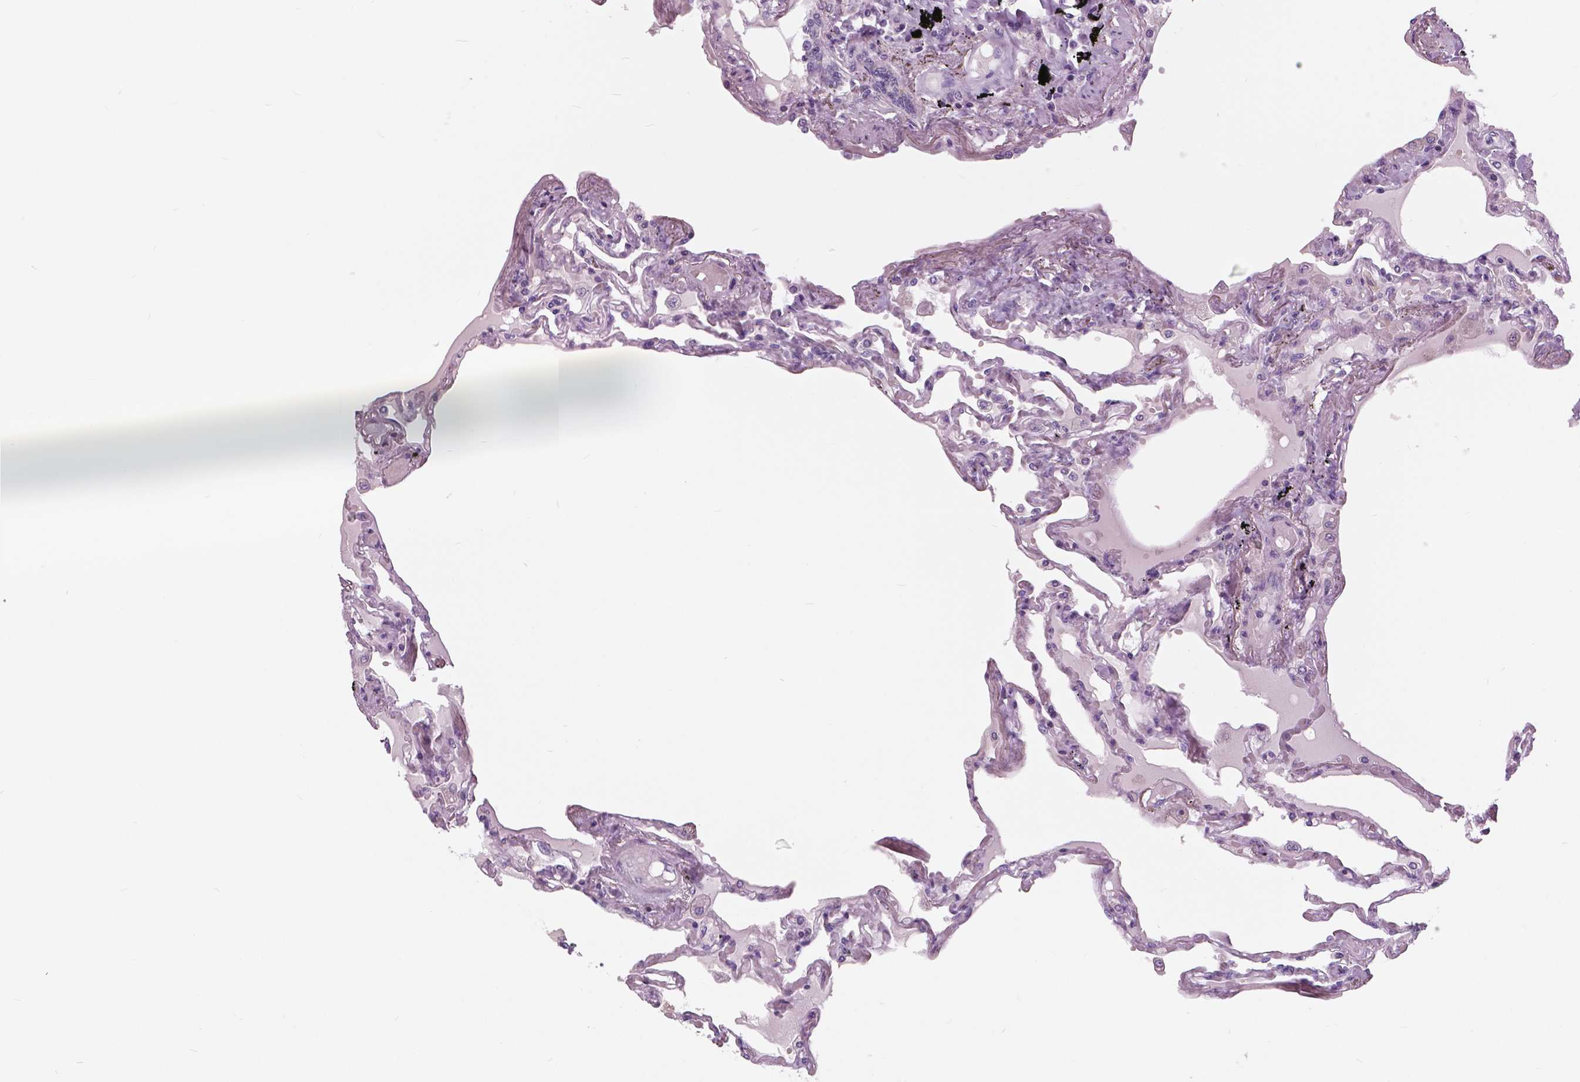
{"staining": {"intensity": "negative", "quantity": "none", "location": "none"}, "tissue": "lung", "cell_type": "Alveolar cells", "image_type": "normal", "snomed": [{"axis": "morphology", "description": "Normal tissue, NOS"}, {"axis": "morphology", "description": "Adenocarcinoma, NOS"}, {"axis": "topography", "description": "Cartilage tissue"}, {"axis": "topography", "description": "Lung"}], "caption": "Human lung stained for a protein using immunohistochemistry shows no staining in alveolar cells.", "gene": "SERPINI1", "patient": {"sex": "female", "age": 67}}